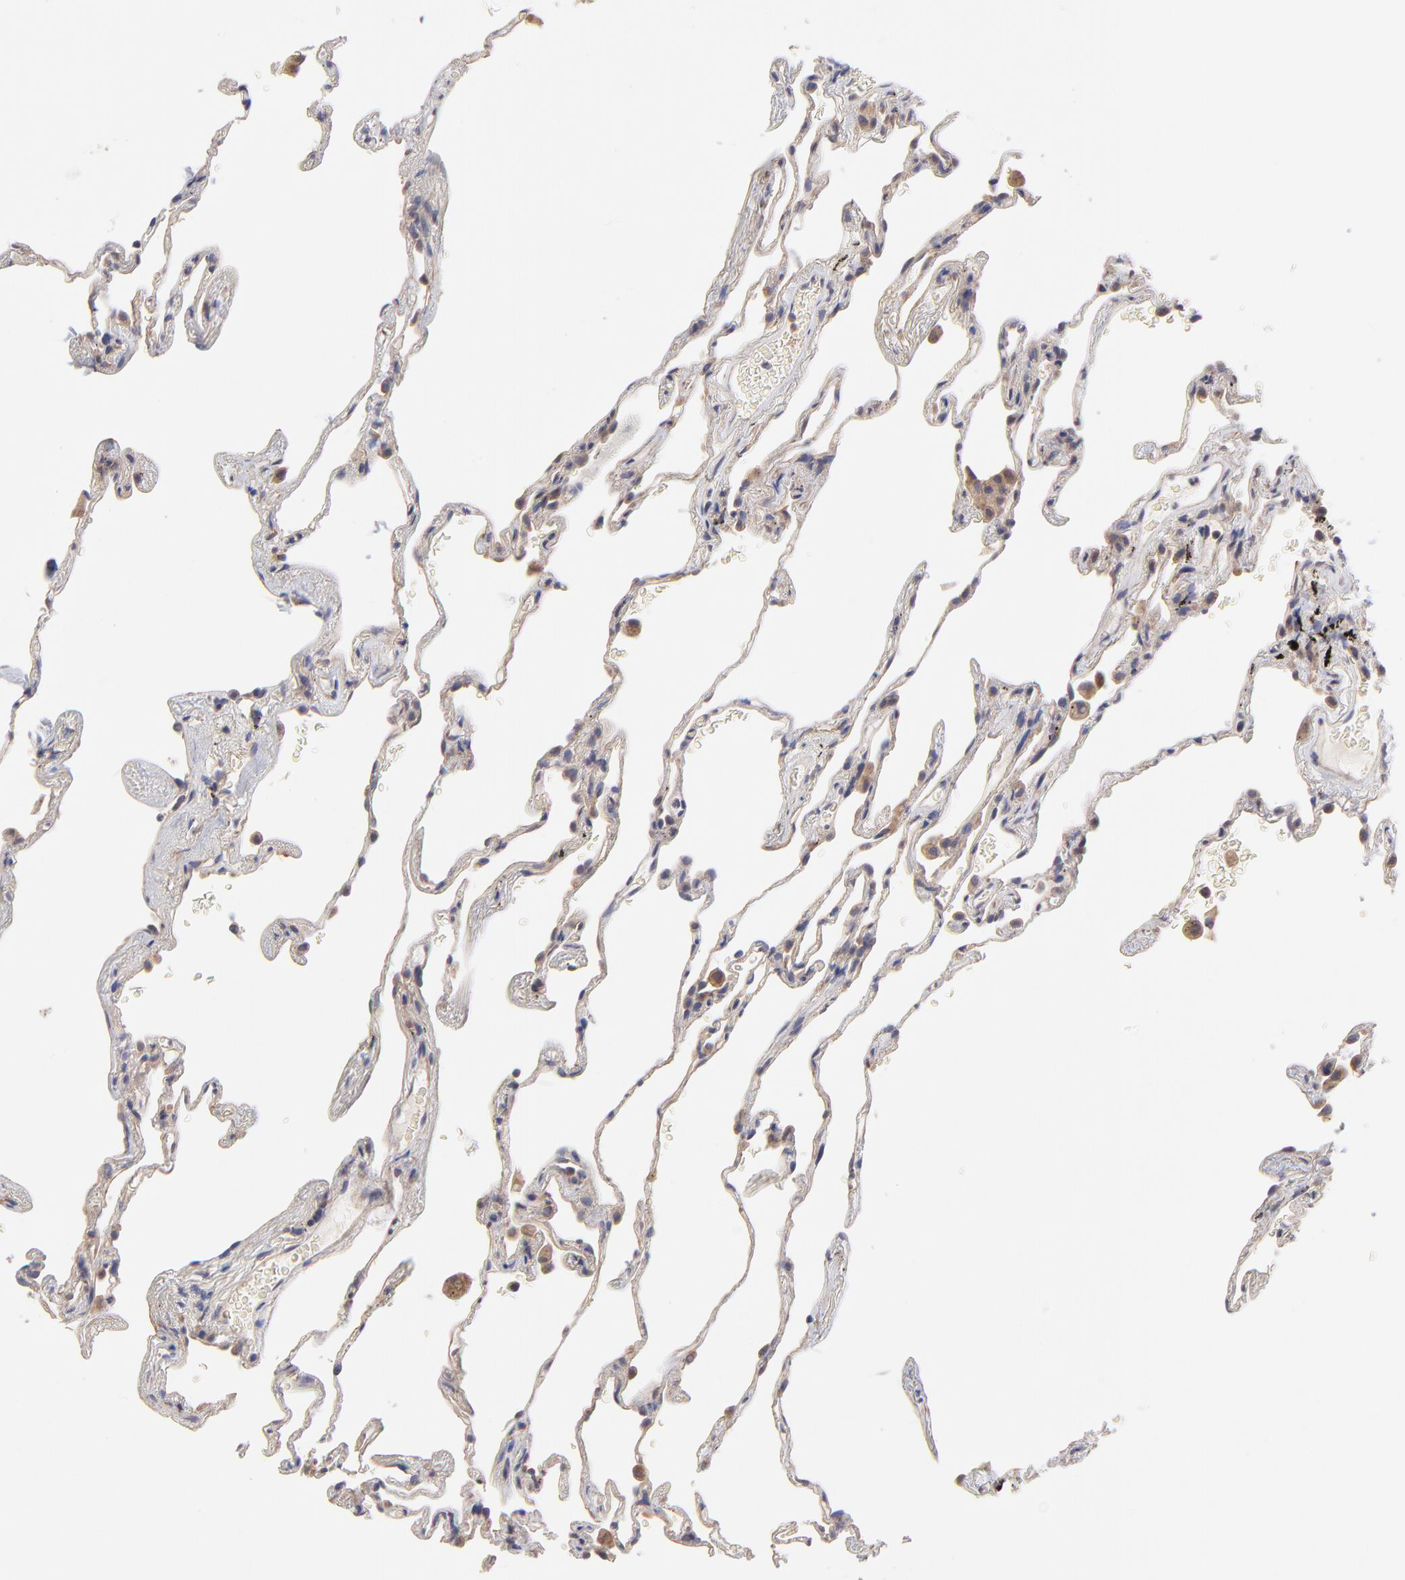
{"staining": {"intensity": "moderate", "quantity": ">75%", "location": "cytoplasmic/membranous"}, "tissue": "lung", "cell_type": "Alveolar cells", "image_type": "normal", "snomed": [{"axis": "morphology", "description": "Normal tissue, NOS"}, {"axis": "morphology", "description": "Inflammation, NOS"}, {"axis": "topography", "description": "Lung"}], "caption": "Moderate cytoplasmic/membranous protein staining is identified in about >75% of alveolar cells in lung. Nuclei are stained in blue.", "gene": "UBE2H", "patient": {"sex": "male", "age": 69}}